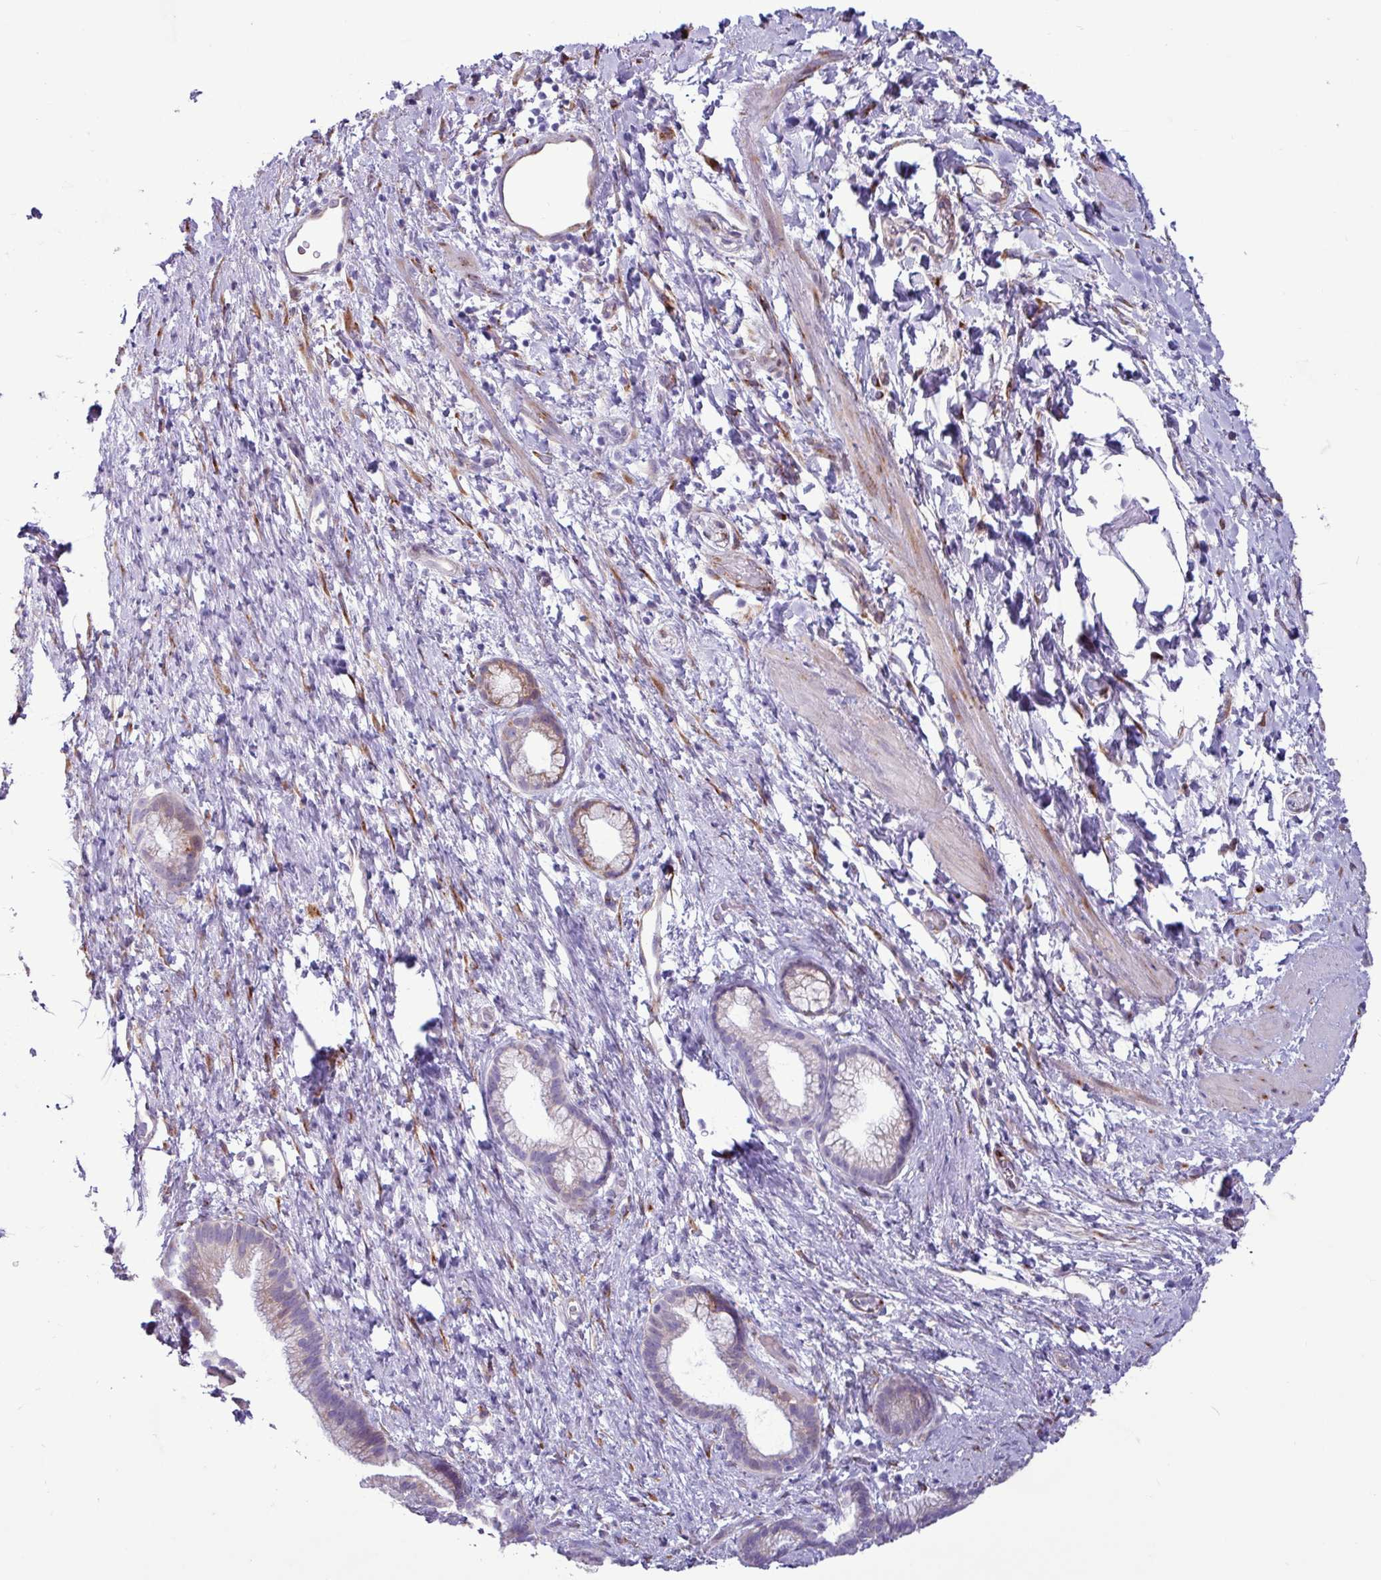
{"staining": {"intensity": "weak", "quantity": "<25%", "location": "cytoplasmic/membranous"}, "tissue": "pancreatic cancer", "cell_type": "Tumor cells", "image_type": "cancer", "snomed": [{"axis": "morphology", "description": "Adenocarcinoma, NOS"}, {"axis": "topography", "description": "Pancreas"}], "caption": "This is a micrograph of IHC staining of adenocarcinoma (pancreatic), which shows no staining in tumor cells.", "gene": "PPP1R35", "patient": {"sex": "male", "age": 68}}